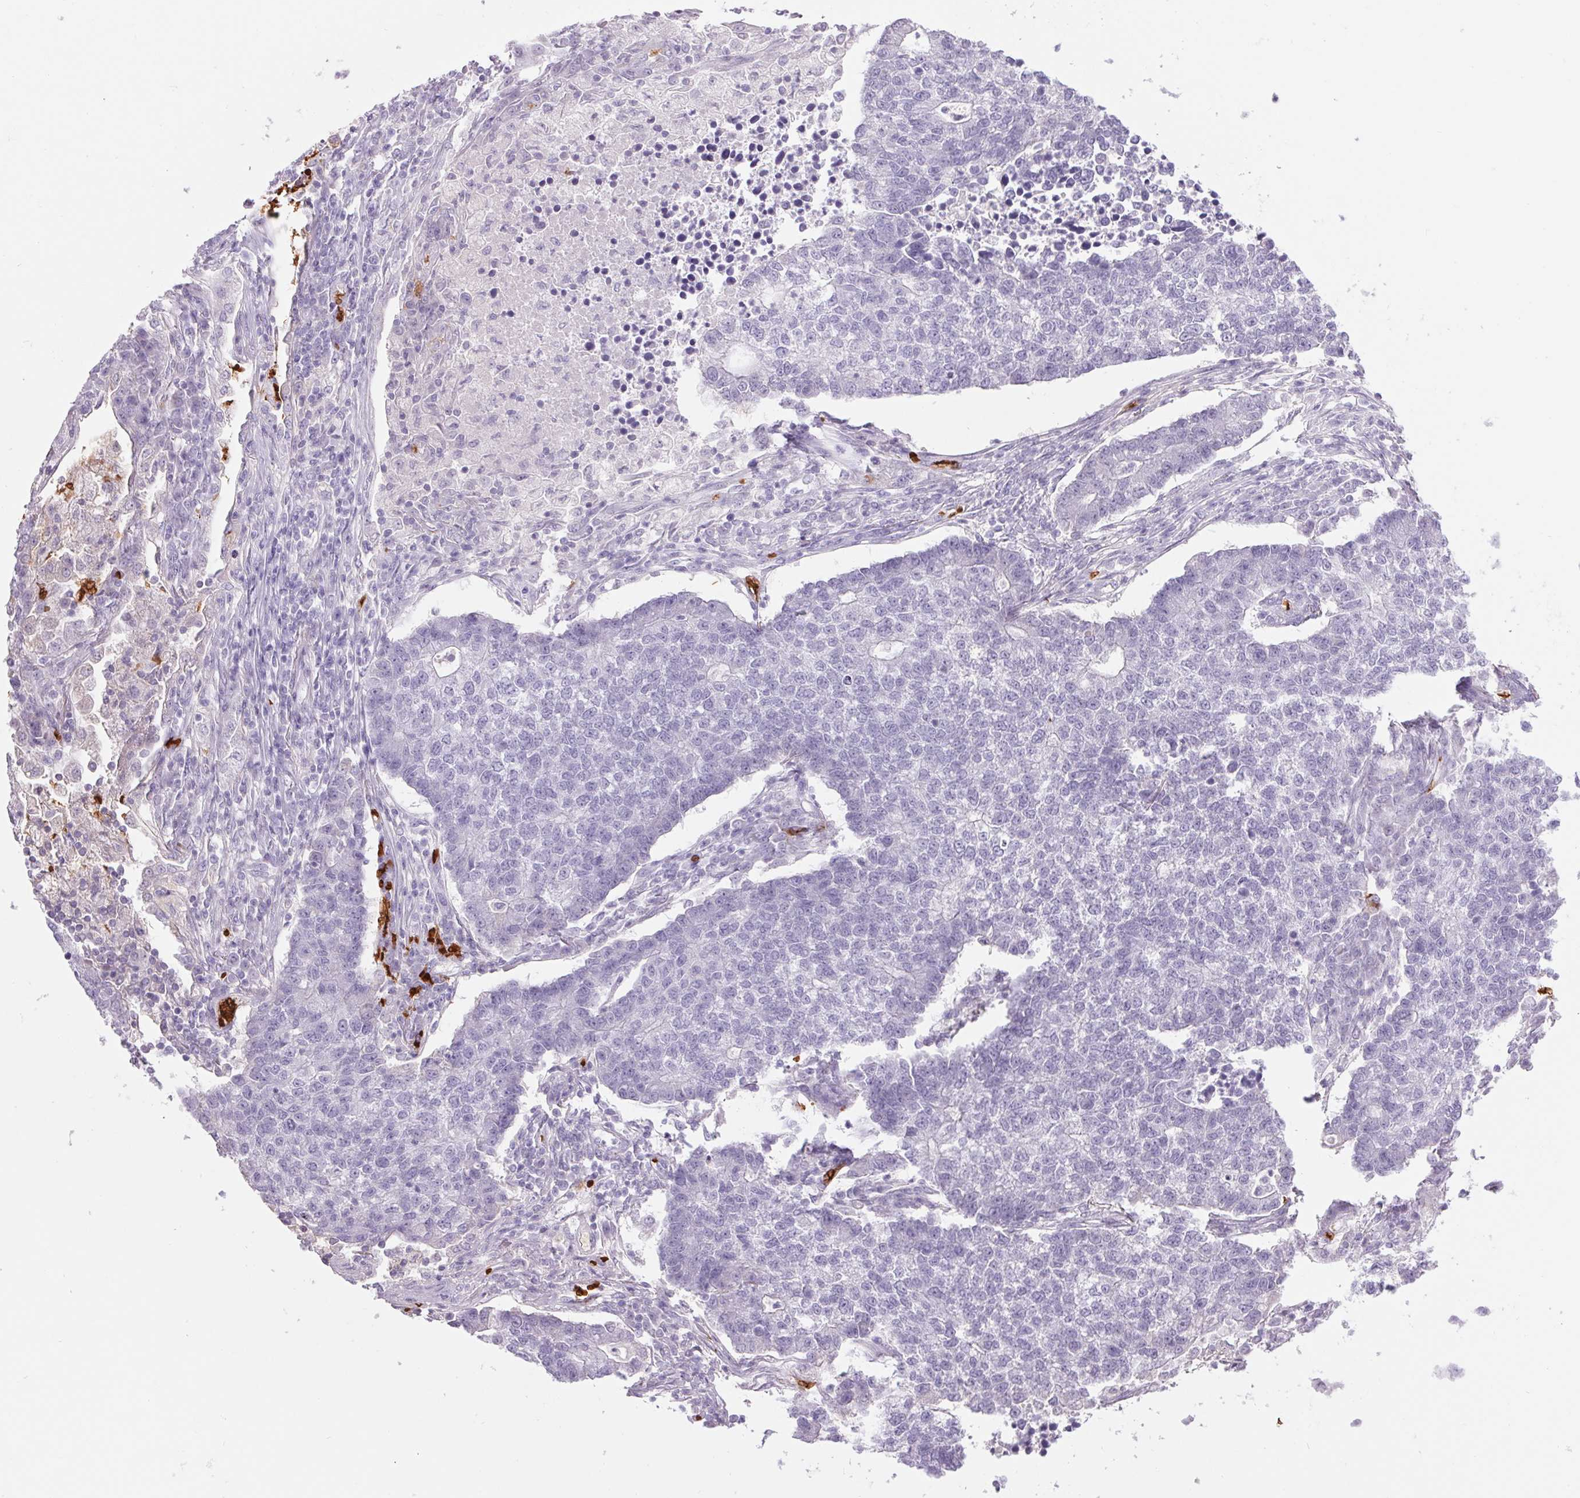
{"staining": {"intensity": "negative", "quantity": "none", "location": "none"}, "tissue": "lung cancer", "cell_type": "Tumor cells", "image_type": "cancer", "snomed": [{"axis": "morphology", "description": "Adenocarcinoma, NOS"}, {"axis": "topography", "description": "Lung"}], "caption": "An image of human lung cancer (adenocarcinoma) is negative for staining in tumor cells. Brightfield microscopy of IHC stained with DAB (brown) and hematoxylin (blue), captured at high magnification.", "gene": "HBQ1", "patient": {"sex": "male", "age": 57}}